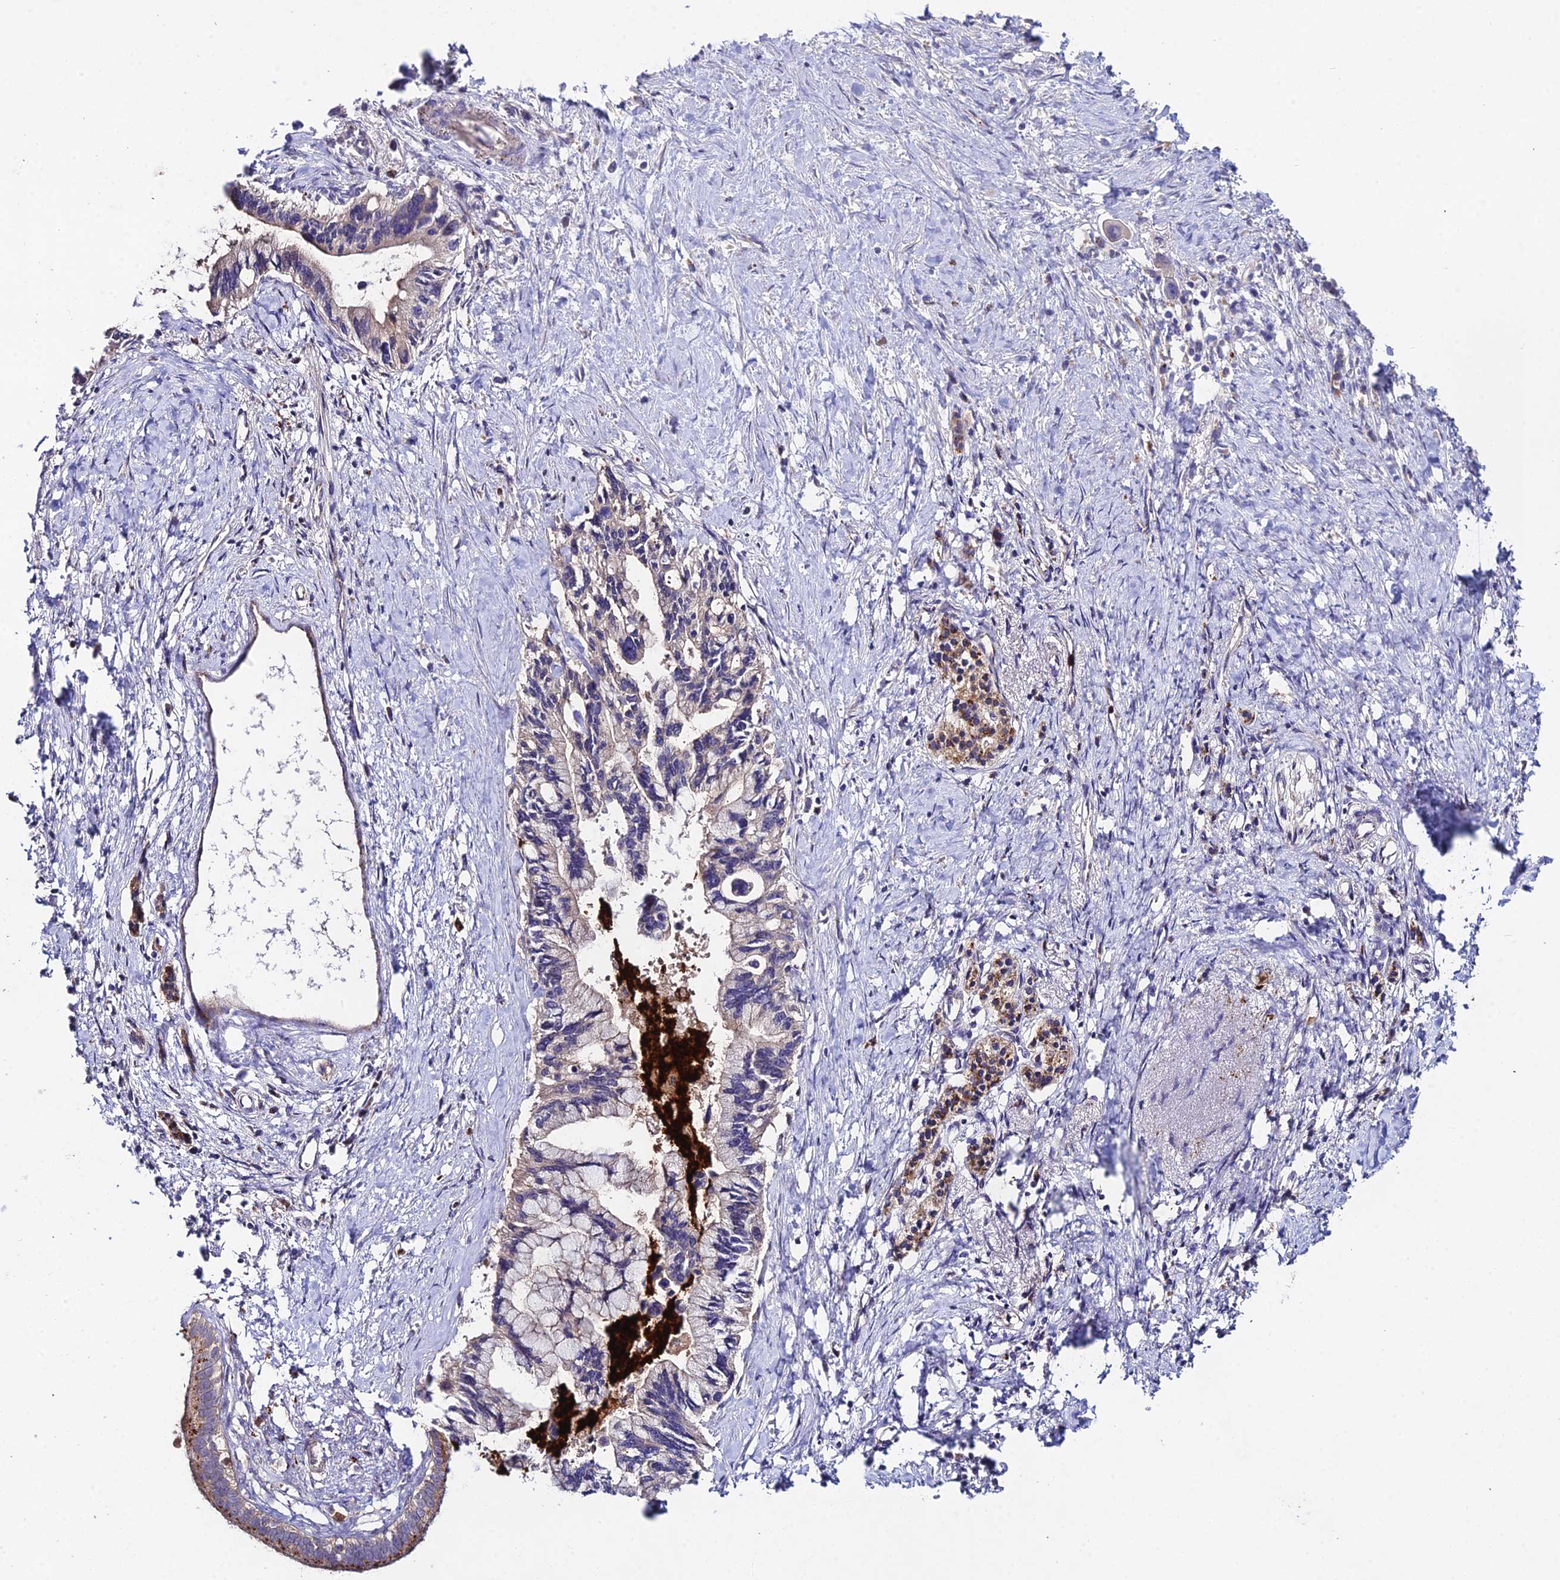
{"staining": {"intensity": "negative", "quantity": "none", "location": "none"}, "tissue": "pancreatic cancer", "cell_type": "Tumor cells", "image_type": "cancer", "snomed": [{"axis": "morphology", "description": "Adenocarcinoma, NOS"}, {"axis": "topography", "description": "Pancreas"}], "caption": "Tumor cells are negative for brown protein staining in pancreatic cancer (adenocarcinoma).", "gene": "EID2", "patient": {"sex": "female", "age": 83}}